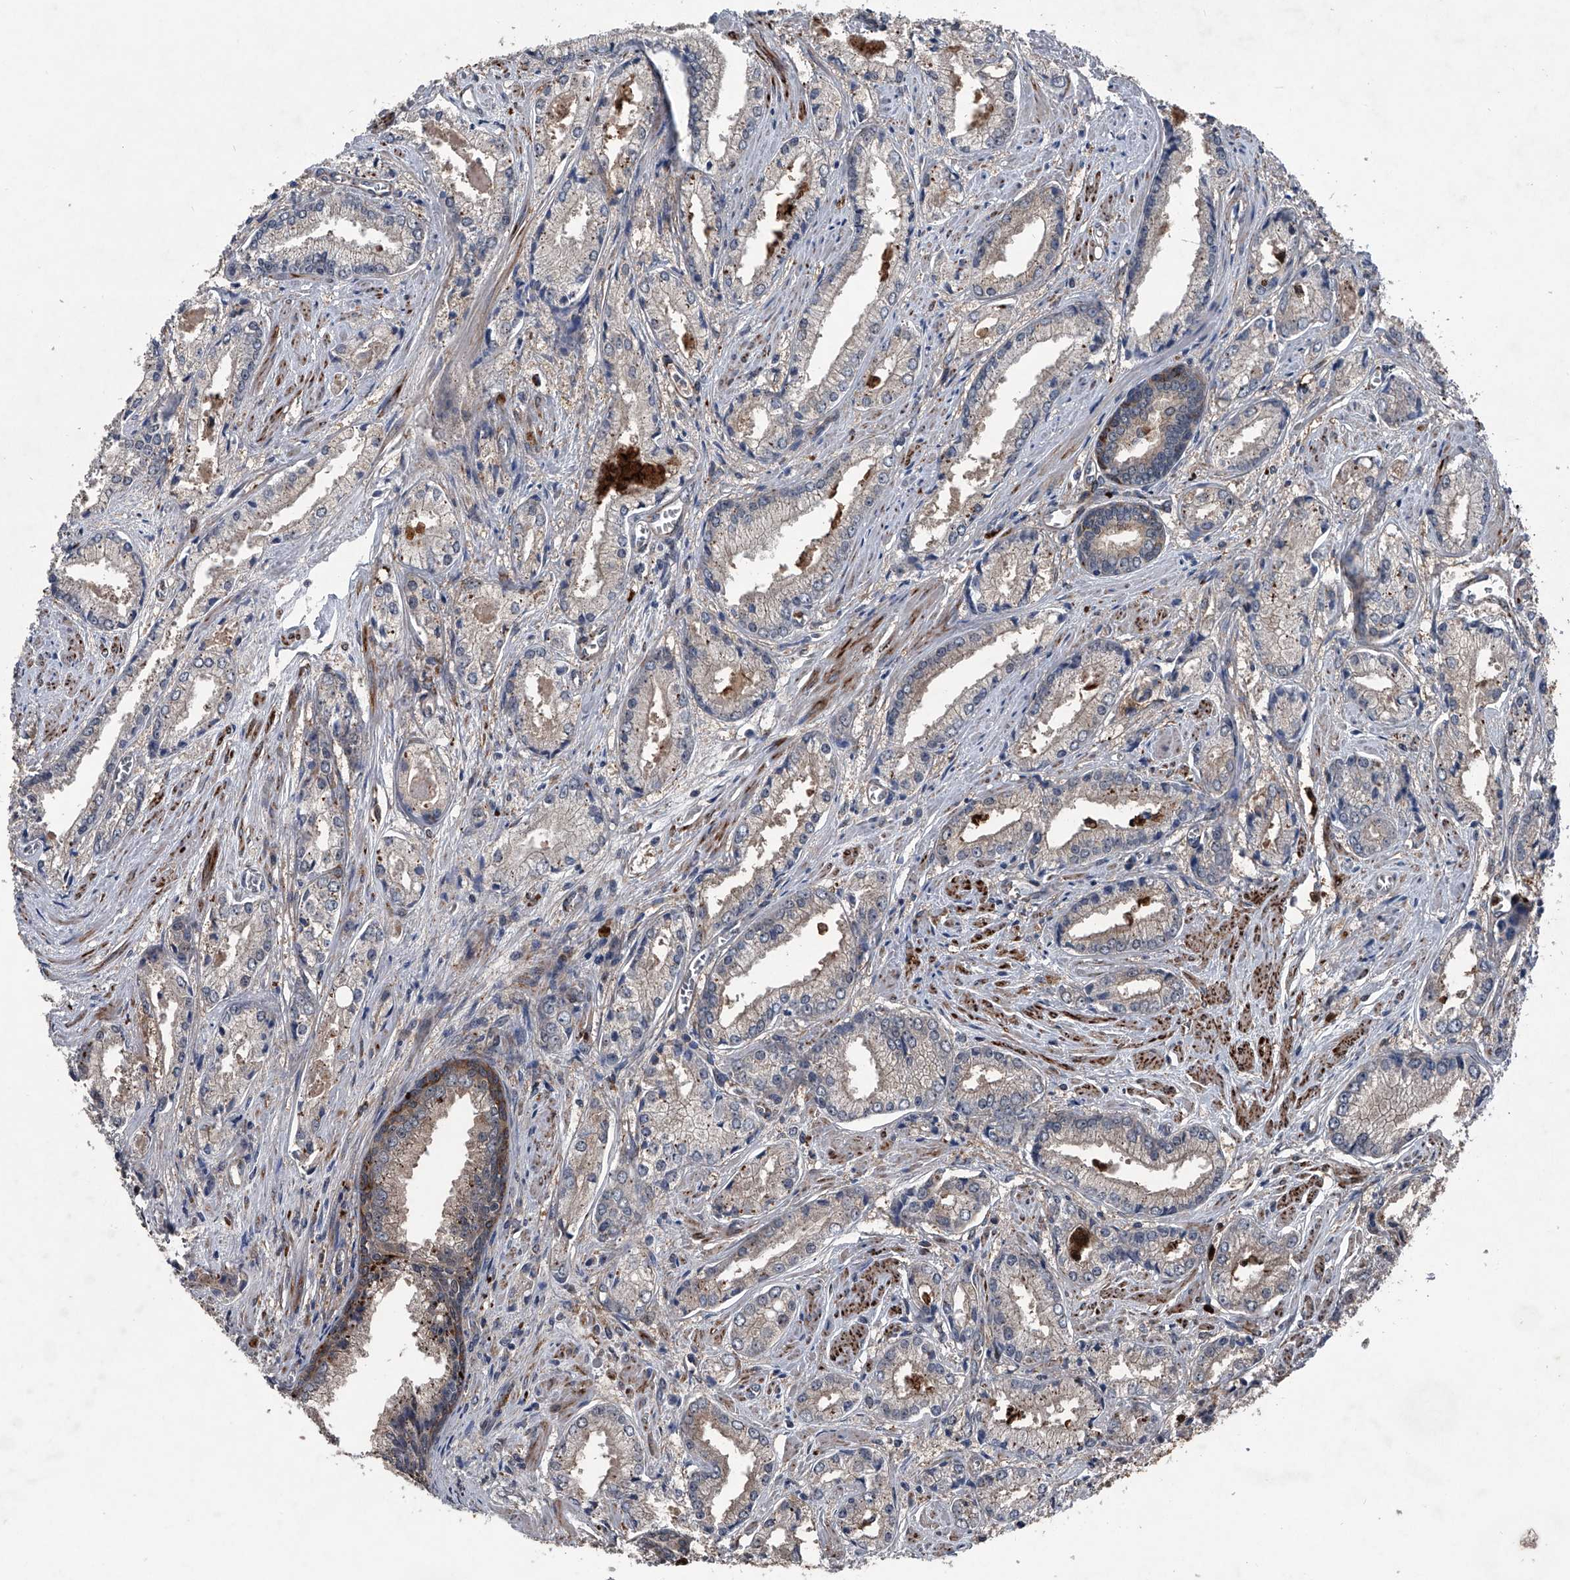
{"staining": {"intensity": "weak", "quantity": ">75%", "location": "cytoplasmic/membranous"}, "tissue": "prostate cancer", "cell_type": "Tumor cells", "image_type": "cancer", "snomed": [{"axis": "morphology", "description": "Adenocarcinoma, Low grade"}, {"axis": "topography", "description": "Prostate"}], "caption": "Protein analysis of prostate cancer (adenocarcinoma (low-grade)) tissue demonstrates weak cytoplasmic/membranous expression in approximately >75% of tumor cells.", "gene": "MAPKAP1", "patient": {"sex": "male", "age": 54}}